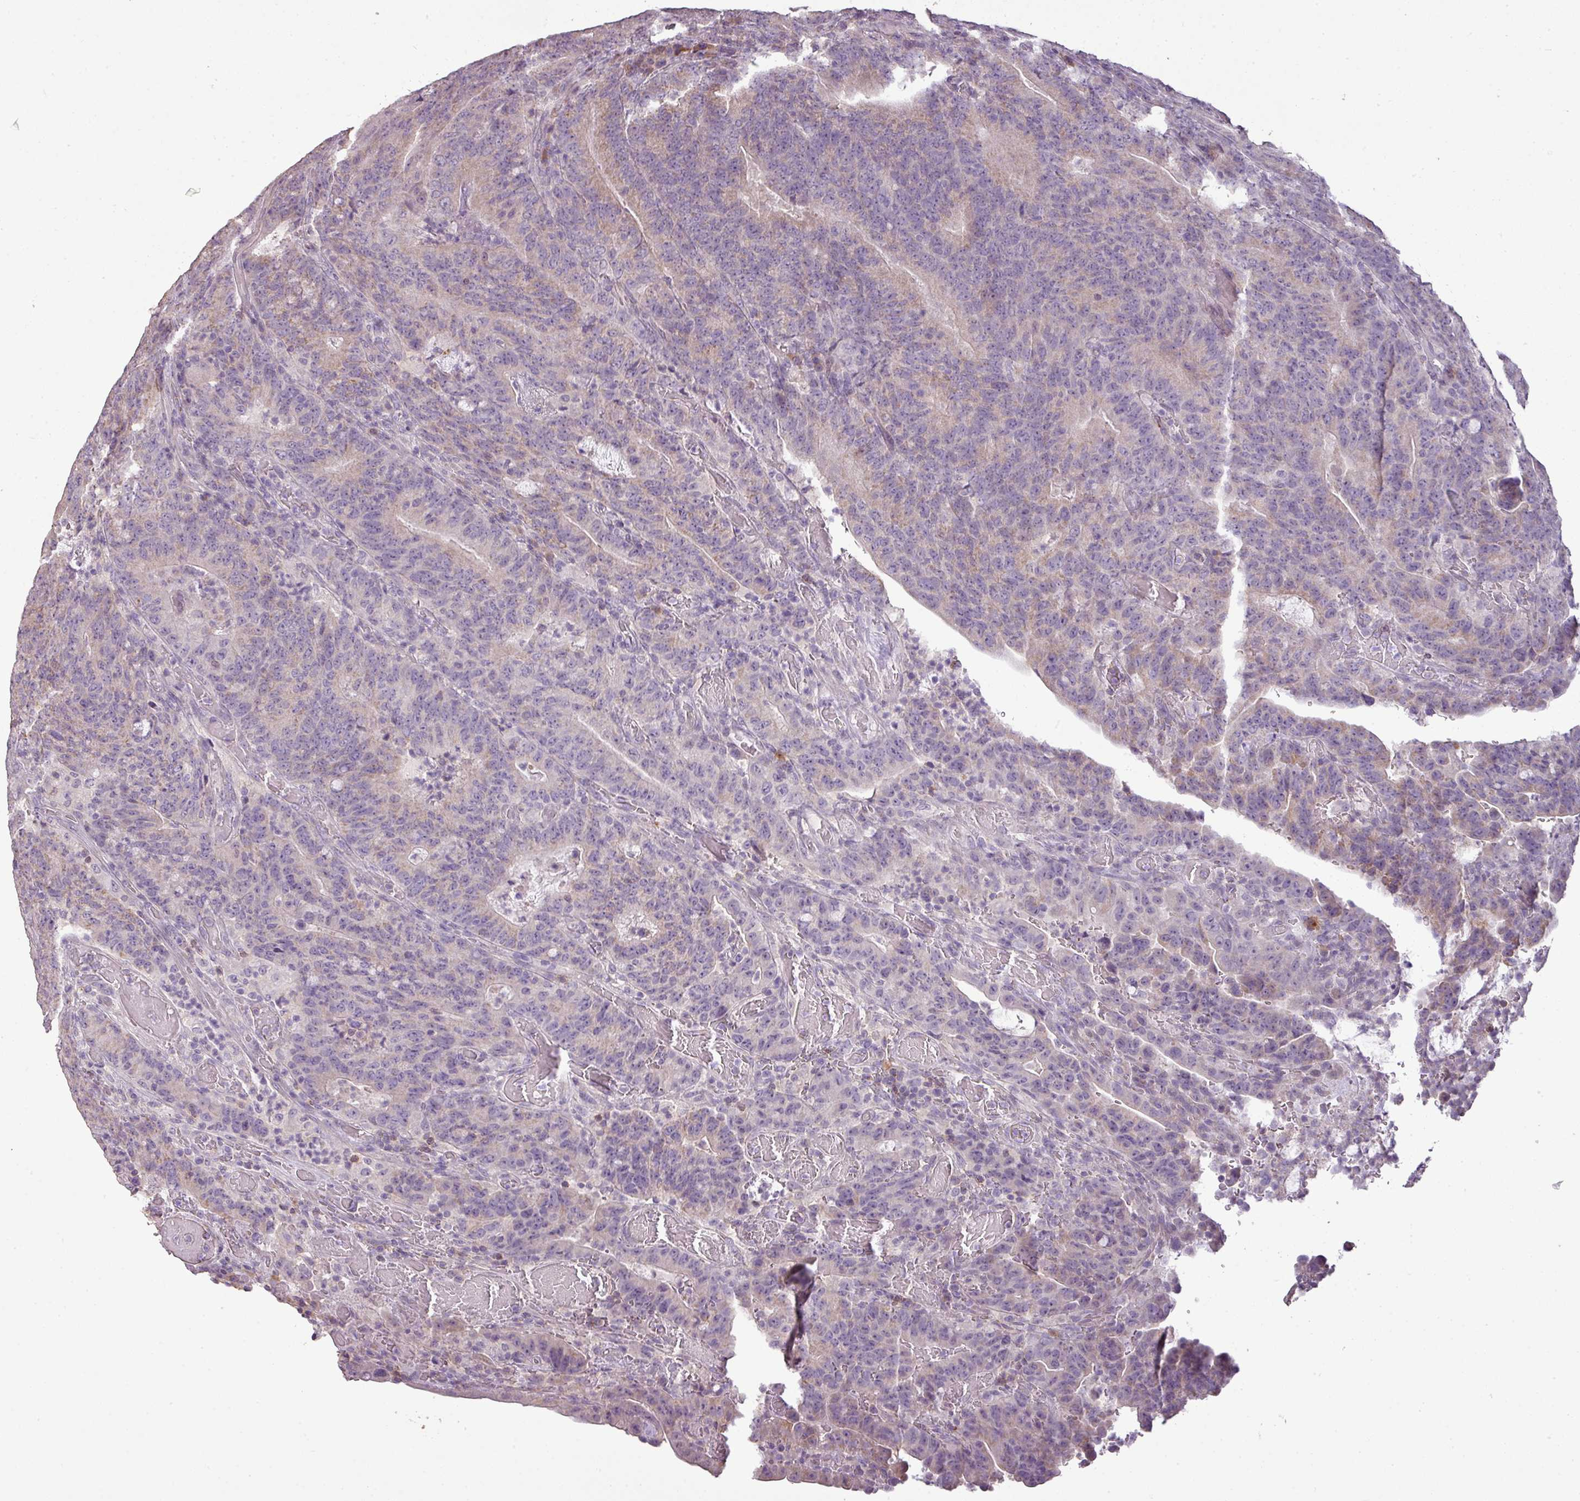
{"staining": {"intensity": "weak", "quantity": "<25%", "location": "cytoplasmic/membranous"}, "tissue": "colorectal cancer", "cell_type": "Tumor cells", "image_type": "cancer", "snomed": [{"axis": "morphology", "description": "Normal tissue, NOS"}, {"axis": "morphology", "description": "Adenocarcinoma, NOS"}, {"axis": "topography", "description": "Colon"}], "caption": "There is no significant positivity in tumor cells of colorectal cancer.", "gene": "LY9", "patient": {"sex": "female", "age": 75}}